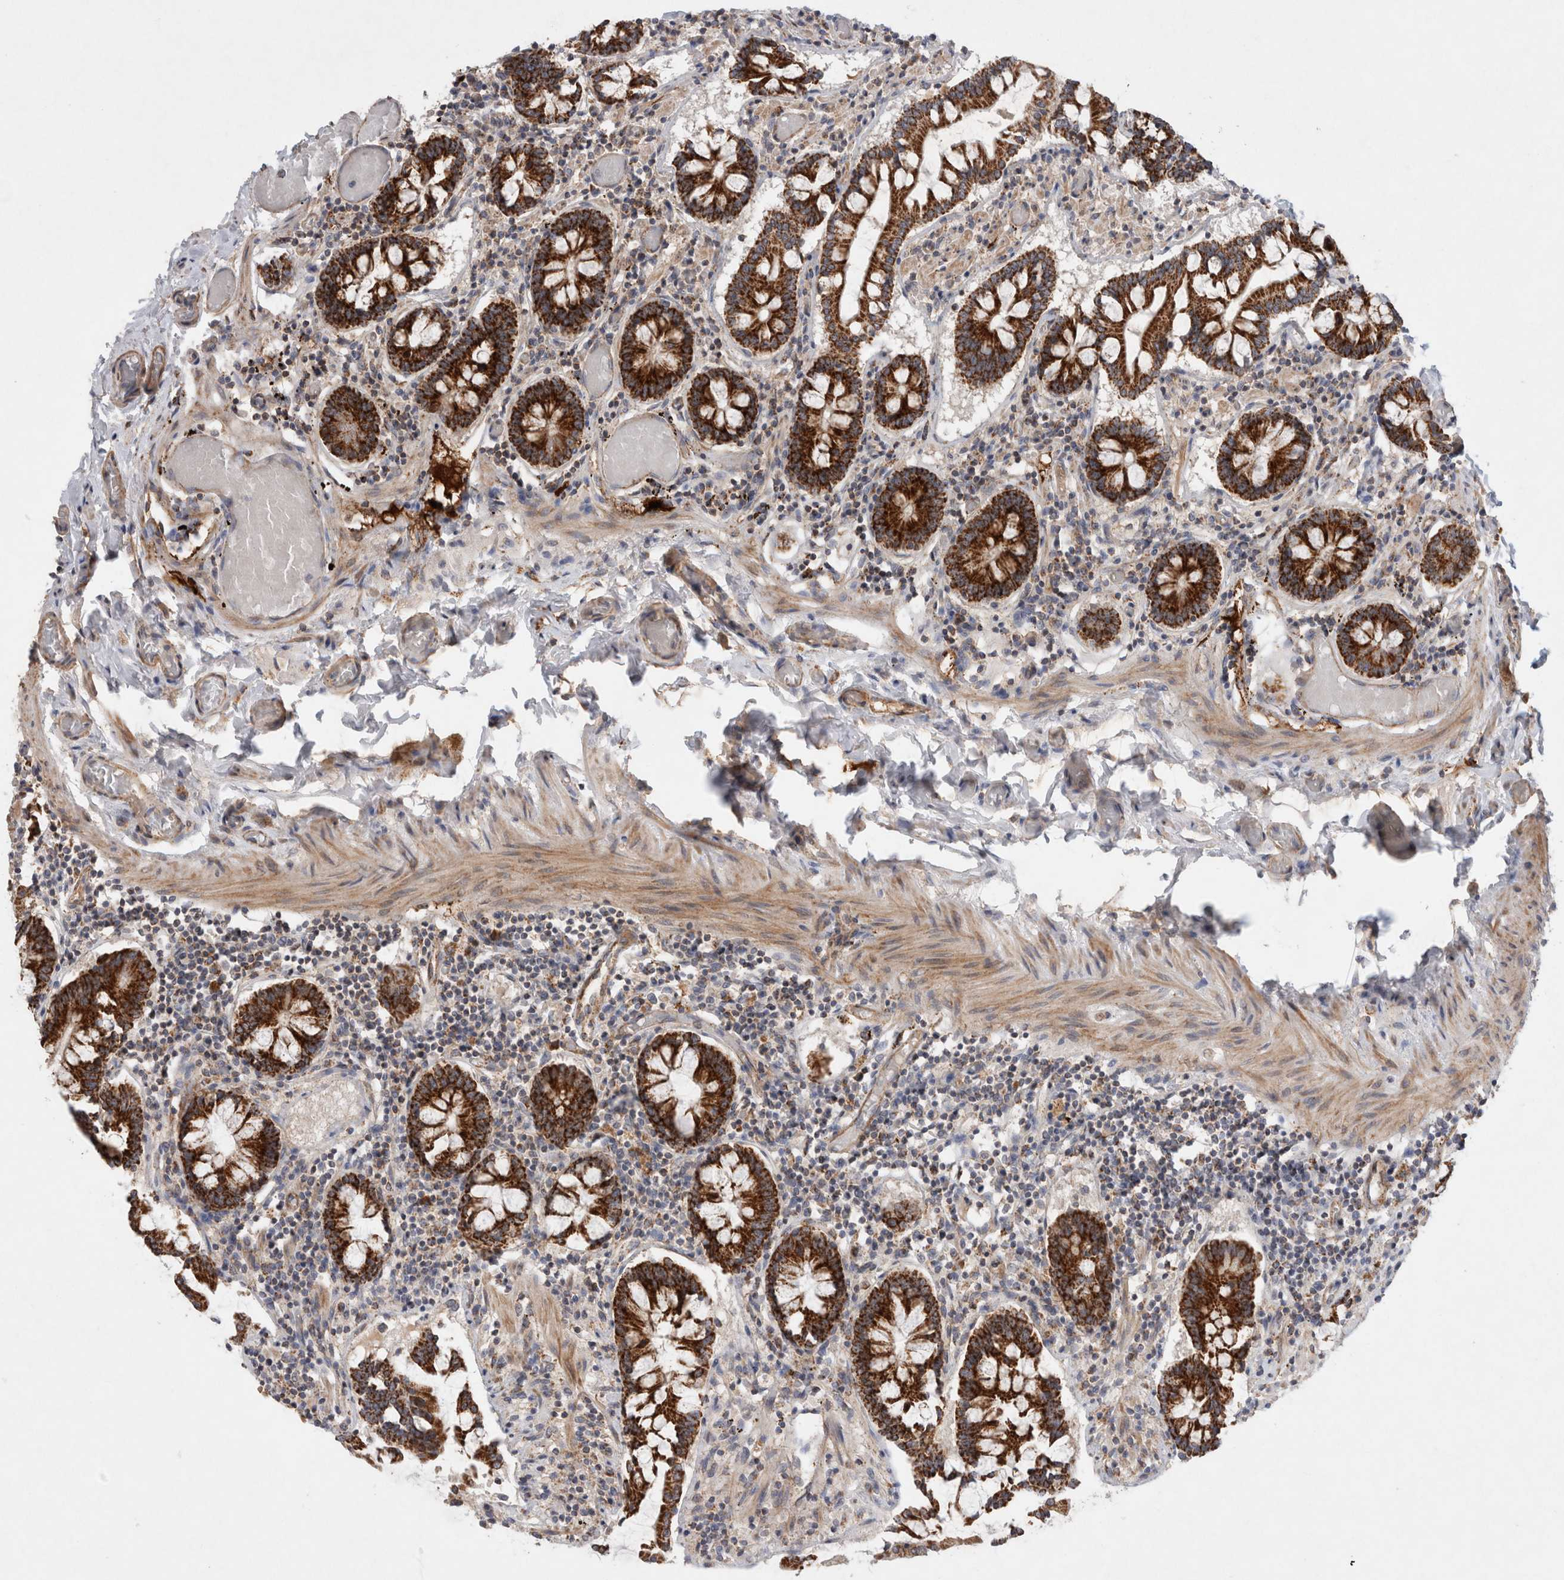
{"staining": {"intensity": "strong", "quantity": ">75%", "location": "cytoplasmic/membranous"}, "tissue": "small intestine", "cell_type": "Glandular cells", "image_type": "normal", "snomed": [{"axis": "morphology", "description": "Normal tissue, NOS"}, {"axis": "topography", "description": "Small intestine"}], "caption": "Protein staining displays strong cytoplasmic/membranous staining in approximately >75% of glandular cells in unremarkable small intestine.", "gene": "MRPS28", "patient": {"sex": "male", "age": 41}}